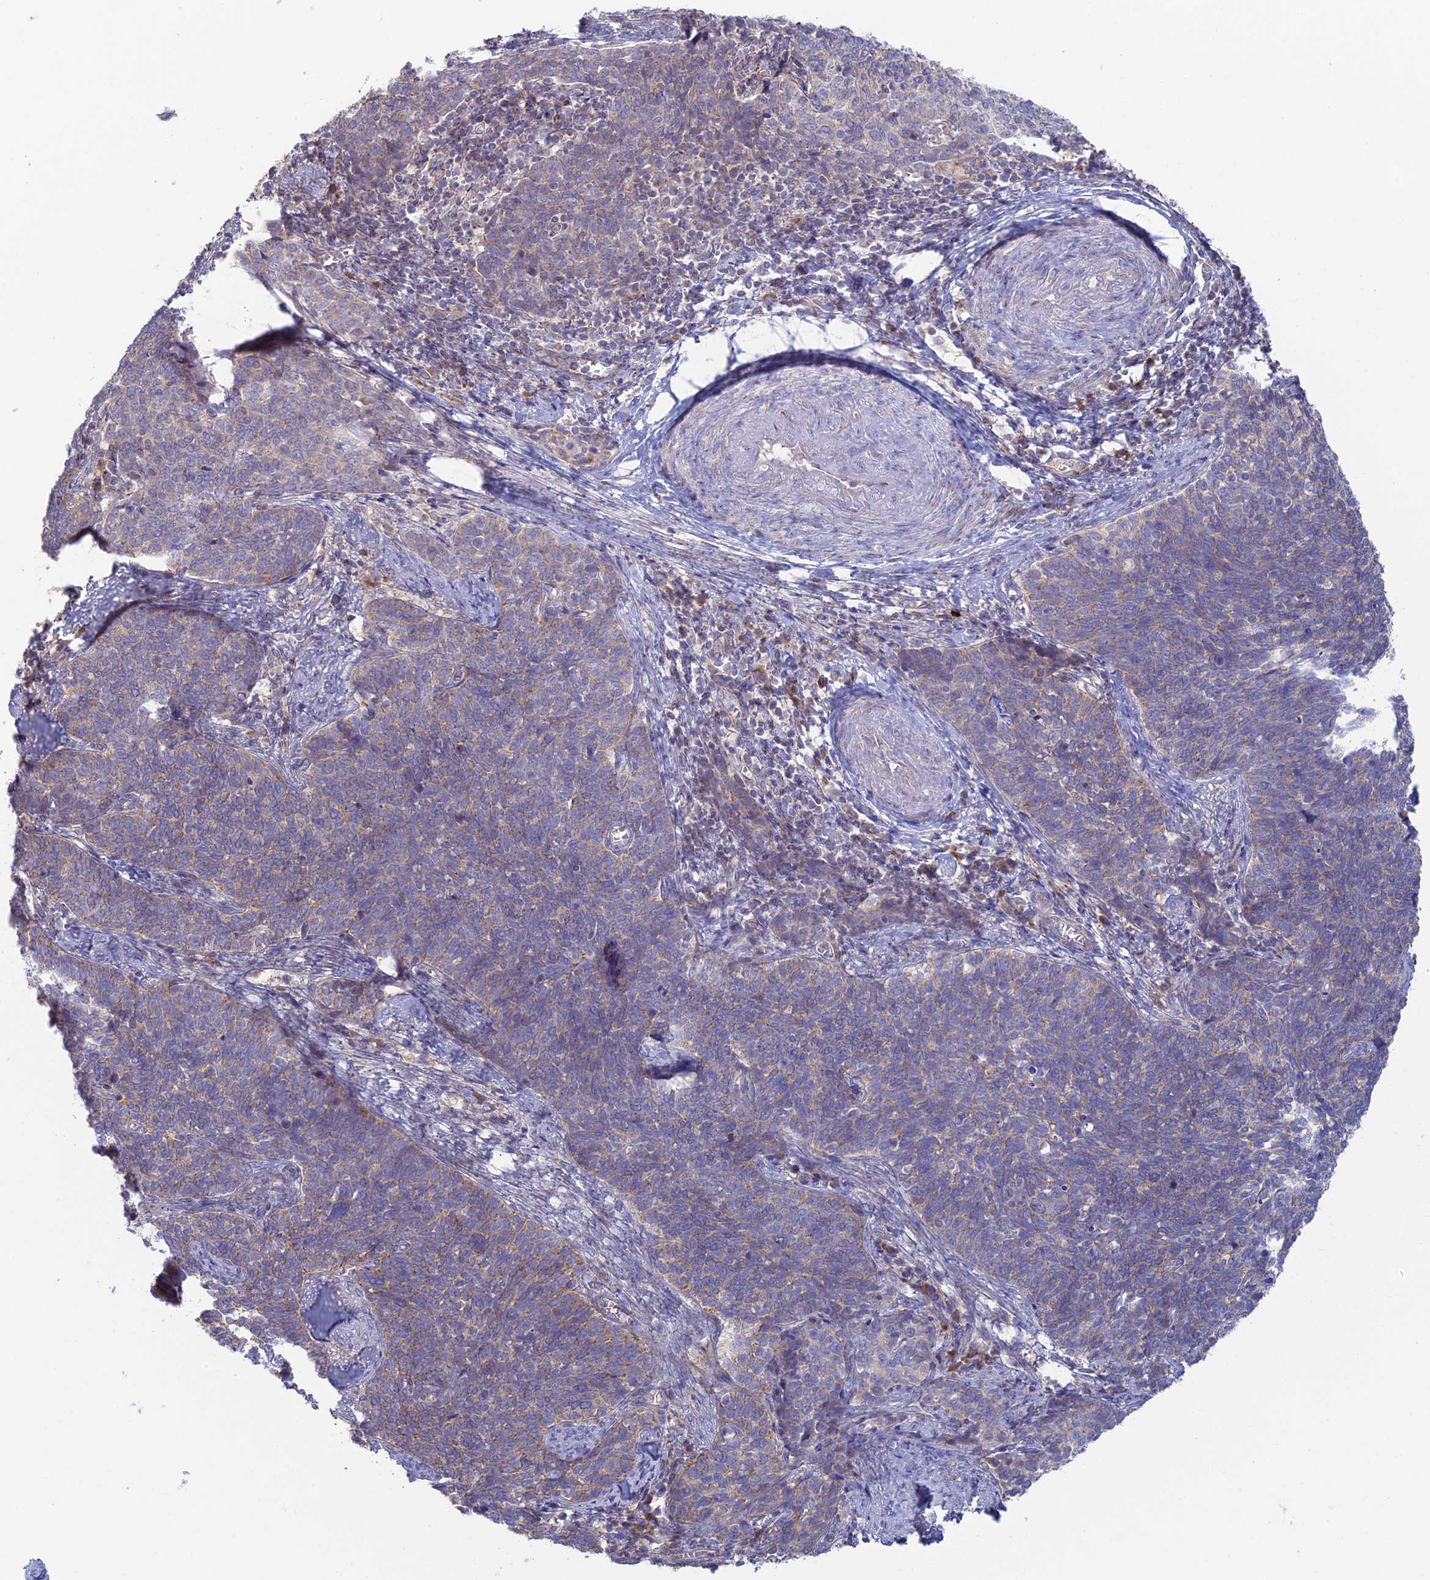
{"staining": {"intensity": "weak", "quantity": "25%-75%", "location": "cytoplasmic/membranous"}, "tissue": "cervical cancer", "cell_type": "Tumor cells", "image_type": "cancer", "snomed": [{"axis": "morphology", "description": "Squamous cell carcinoma, NOS"}, {"axis": "topography", "description": "Cervix"}], "caption": "A brown stain shows weak cytoplasmic/membranous expression of a protein in cervical cancer (squamous cell carcinoma) tumor cells.", "gene": "ARL16", "patient": {"sex": "female", "age": 39}}